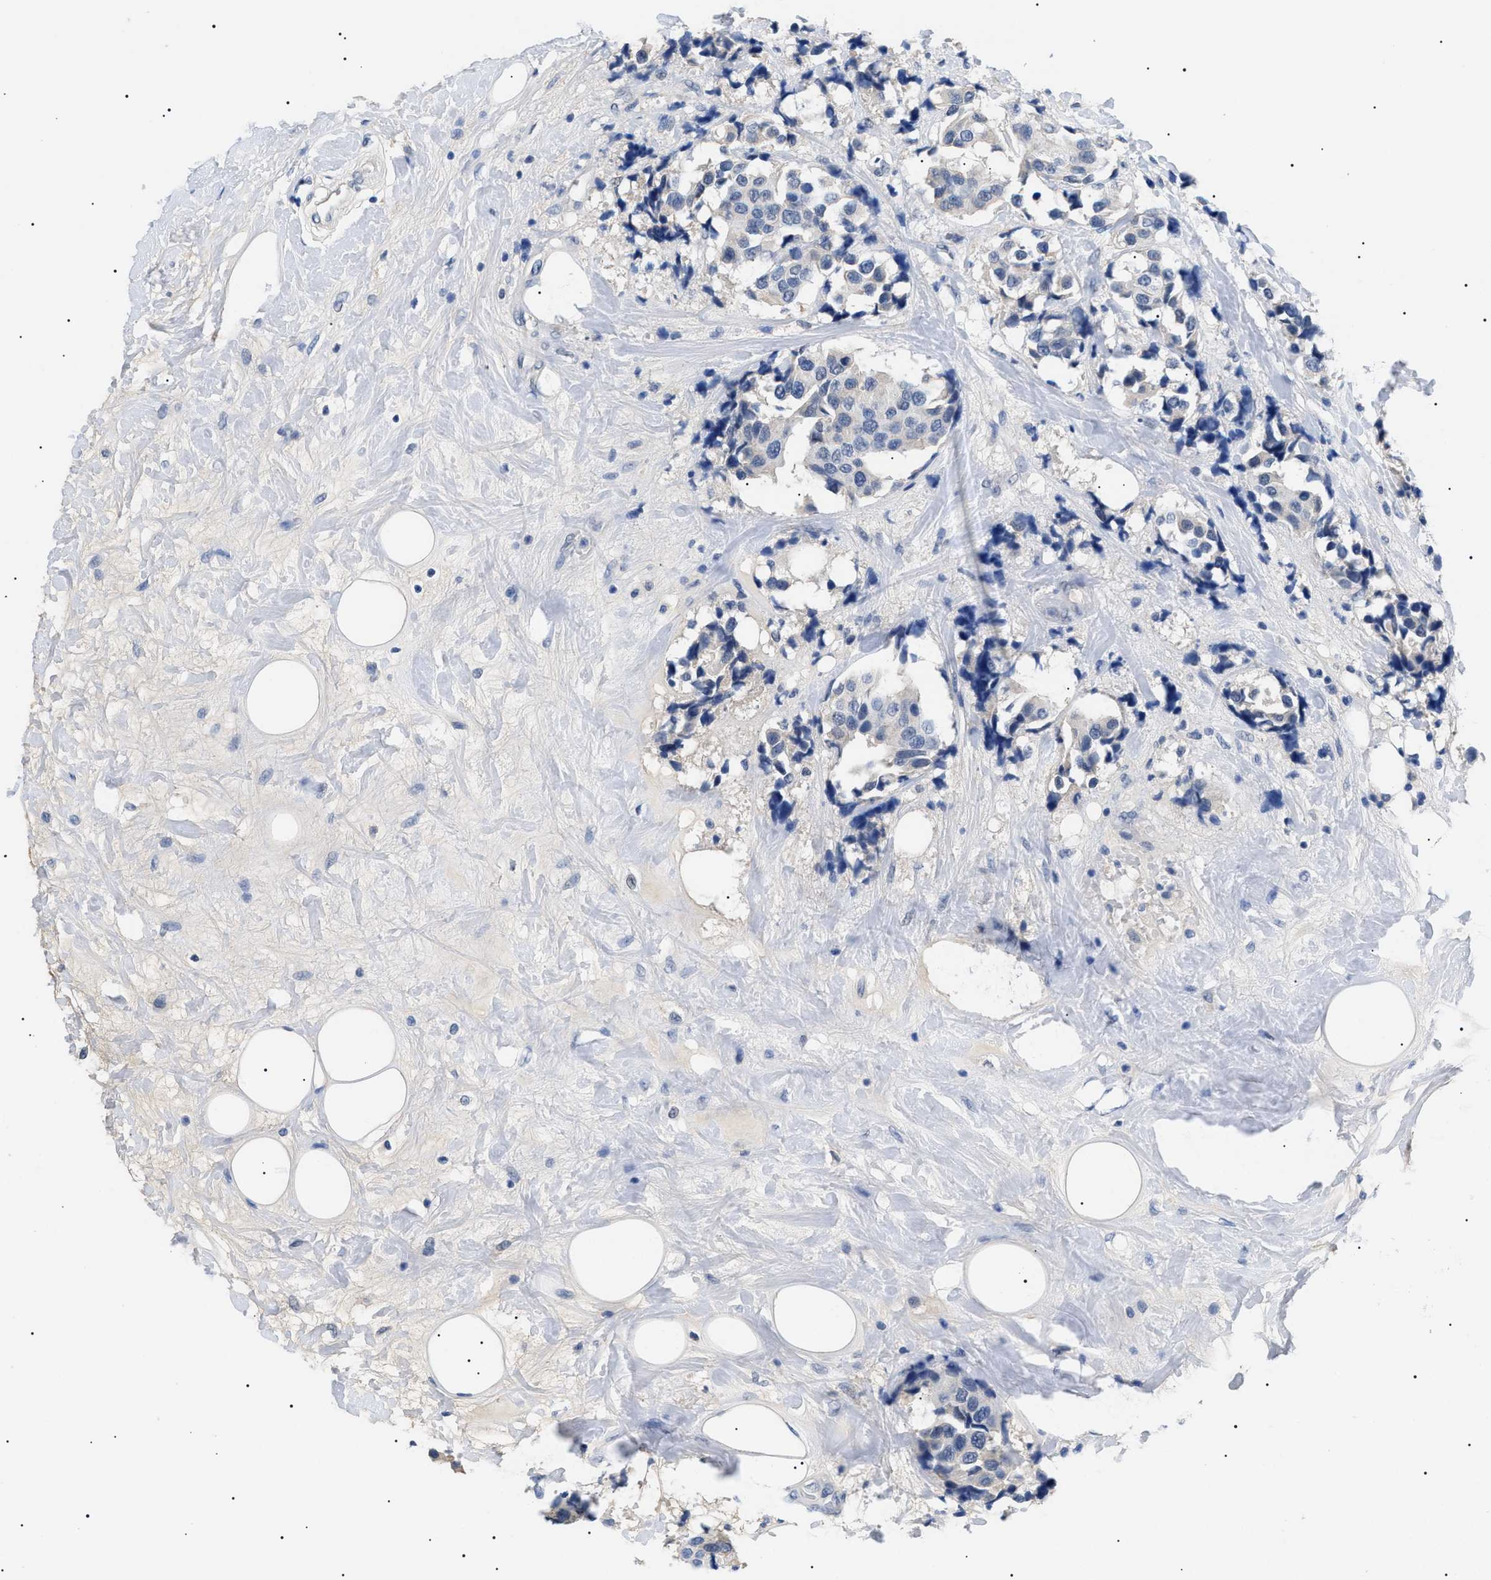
{"staining": {"intensity": "negative", "quantity": "none", "location": "none"}, "tissue": "breast cancer", "cell_type": "Tumor cells", "image_type": "cancer", "snomed": [{"axis": "morphology", "description": "Normal tissue, NOS"}, {"axis": "morphology", "description": "Duct carcinoma"}, {"axis": "topography", "description": "Breast"}], "caption": "Immunohistochemistry (IHC) image of human intraductal carcinoma (breast) stained for a protein (brown), which reveals no expression in tumor cells.", "gene": "PRRT2", "patient": {"sex": "female", "age": 39}}